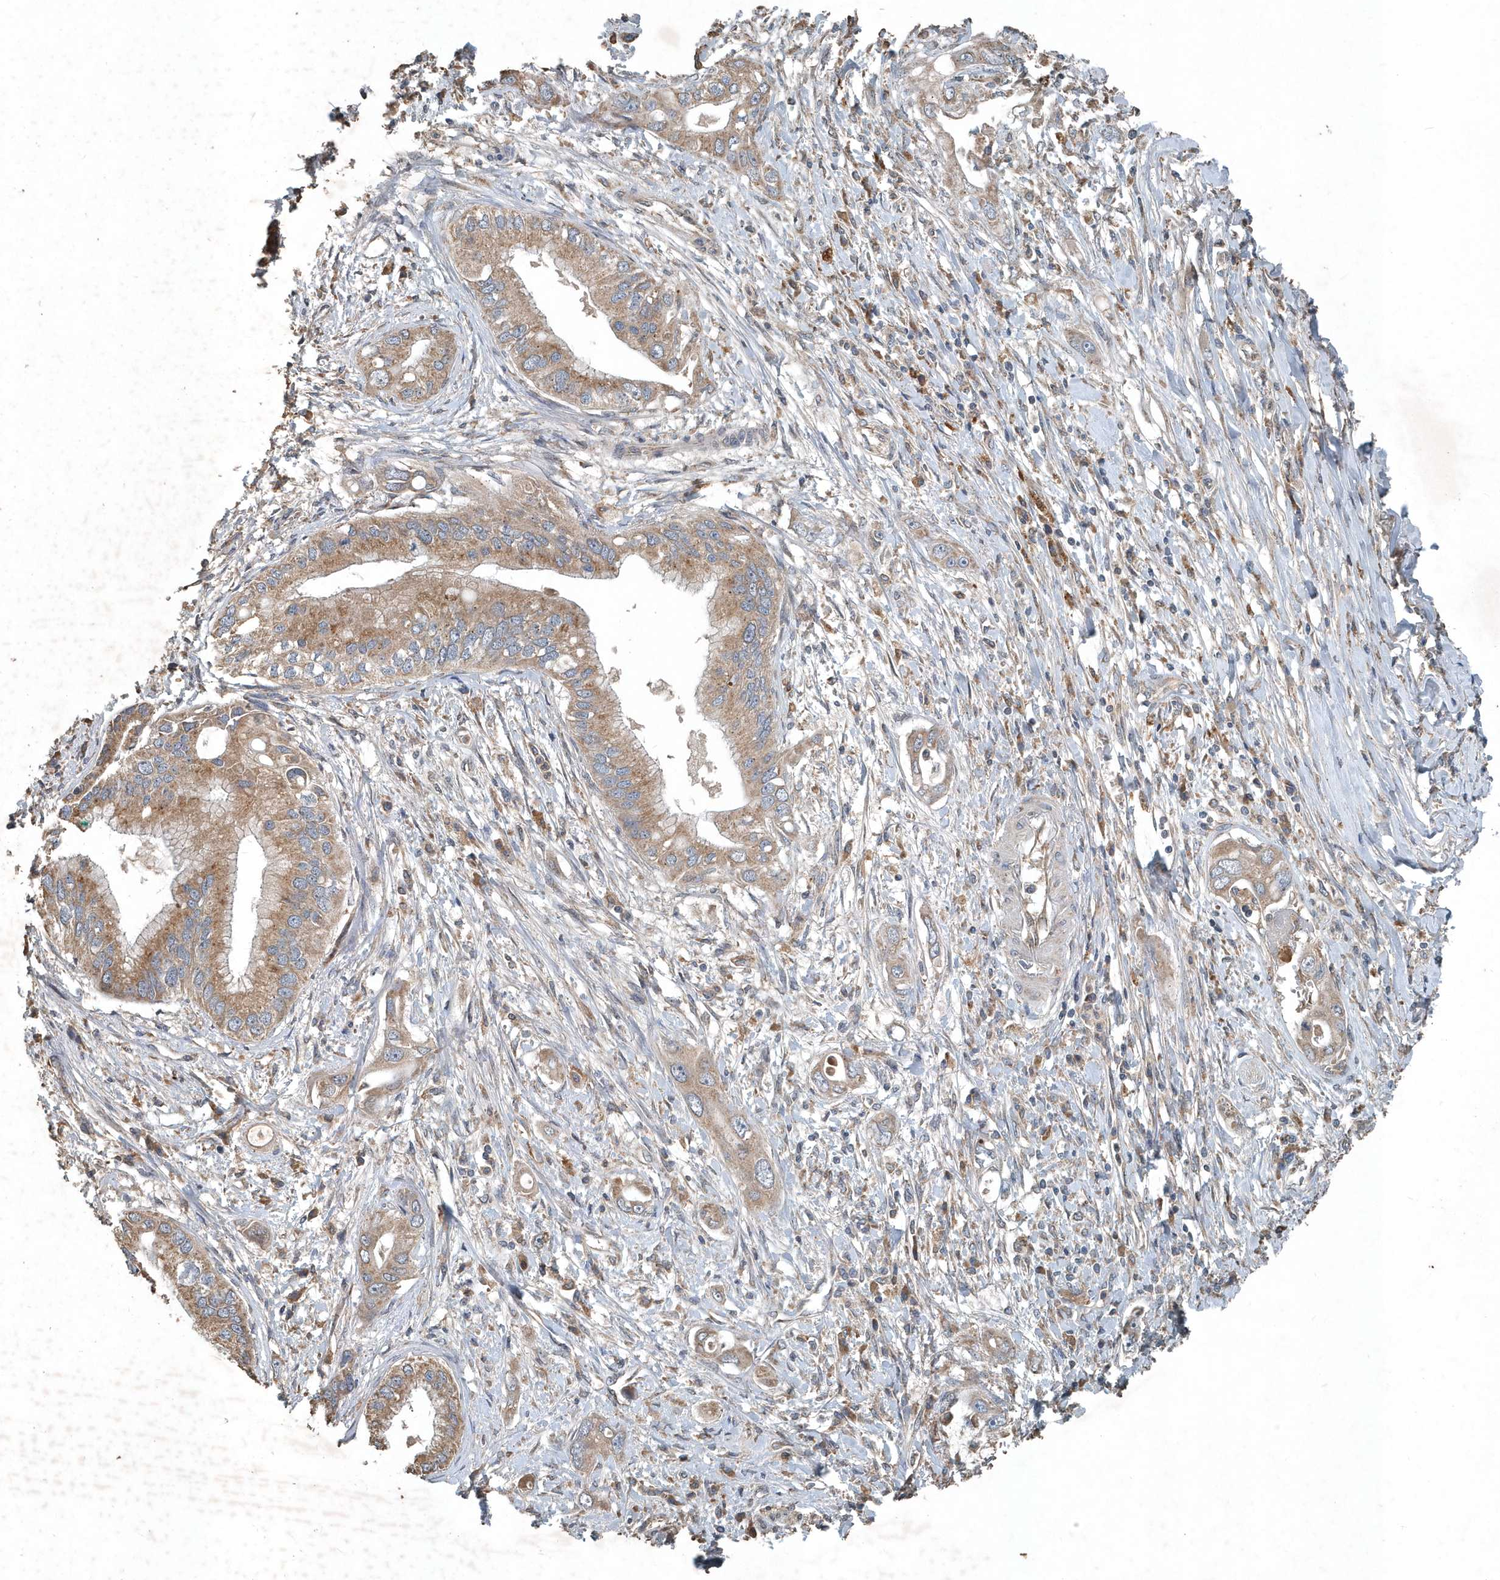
{"staining": {"intensity": "moderate", "quantity": ">75%", "location": "cytoplasmic/membranous"}, "tissue": "pancreatic cancer", "cell_type": "Tumor cells", "image_type": "cancer", "snomed": [{"axis": "morphology", "description": "Inflammation, NOS"}, {"axis": "morphology", "description": "Adenocarcinoma, NOS"}, {"axis": "topography", "description": "Pancreas"}], "caption": "This is an image of immunohistochemistry (IHC) staining of pancreatic adenocarcinoma, which shows moderate expression in the cytoplasmic/membranous of tumor cells.", "gene": "SCFD2", "patient": {"sex": "female", "age": 56}}